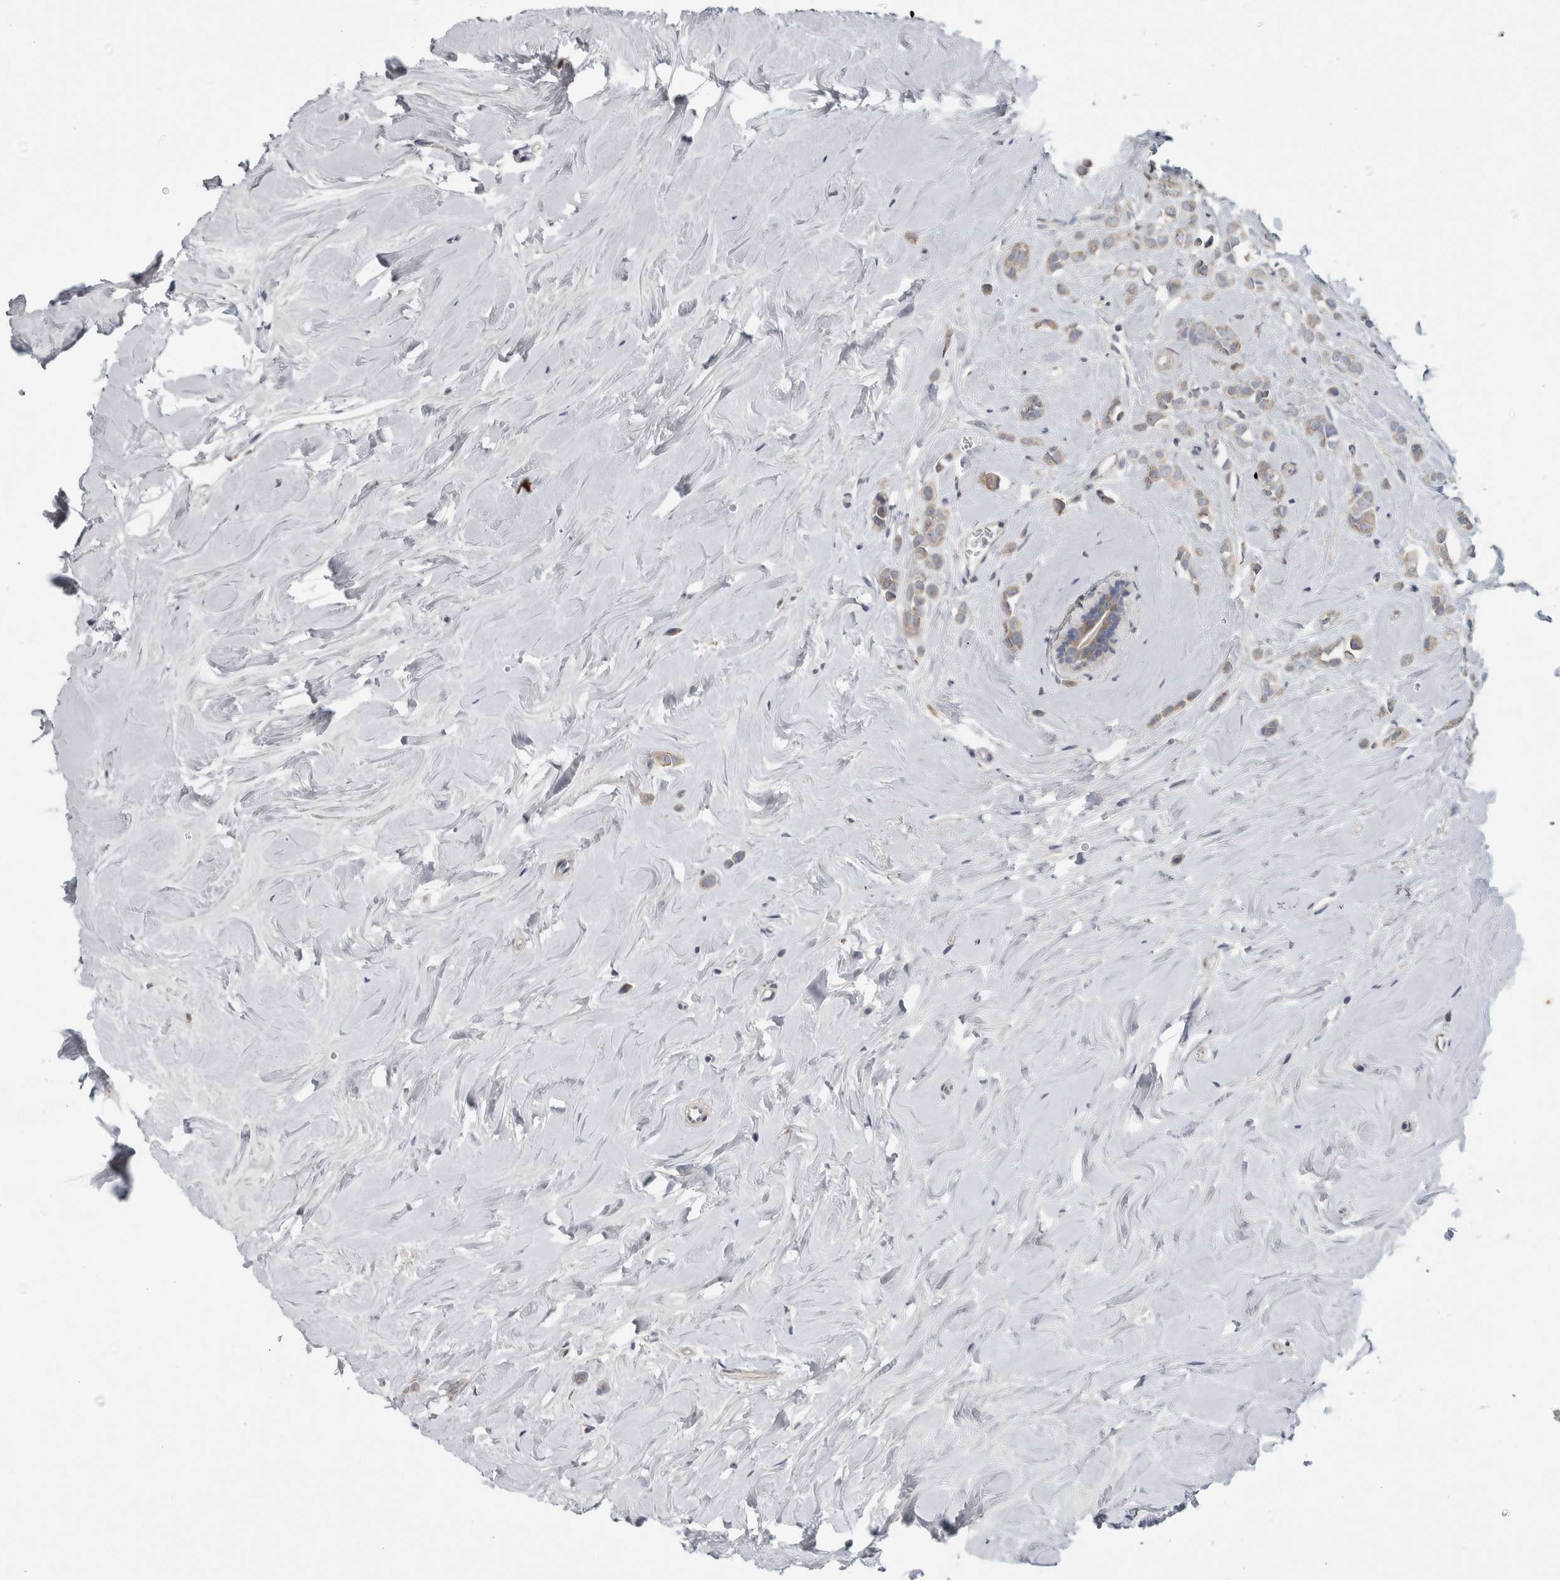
{"staining": {"intensity": "weak", "quantity": "25%-75%", "location": "cytoplasmic/membranous"}, "tissue": "breast cancer", "cell_type": "Tumor cells", "image_type": "cancer", "snomed": [{"axis": "morphology", "description": "Lobular carcinoma"}, {"axis": "topography", "description": "Breast"}], "caption": "Weak cytoplasmic/membranous protein positivity is identified in approximately 25%-75% of tumor cells in breast cancer (lobular carcinoma).", "gene": "ATXN2", "patient": {"sex": "female", "age": 47}}